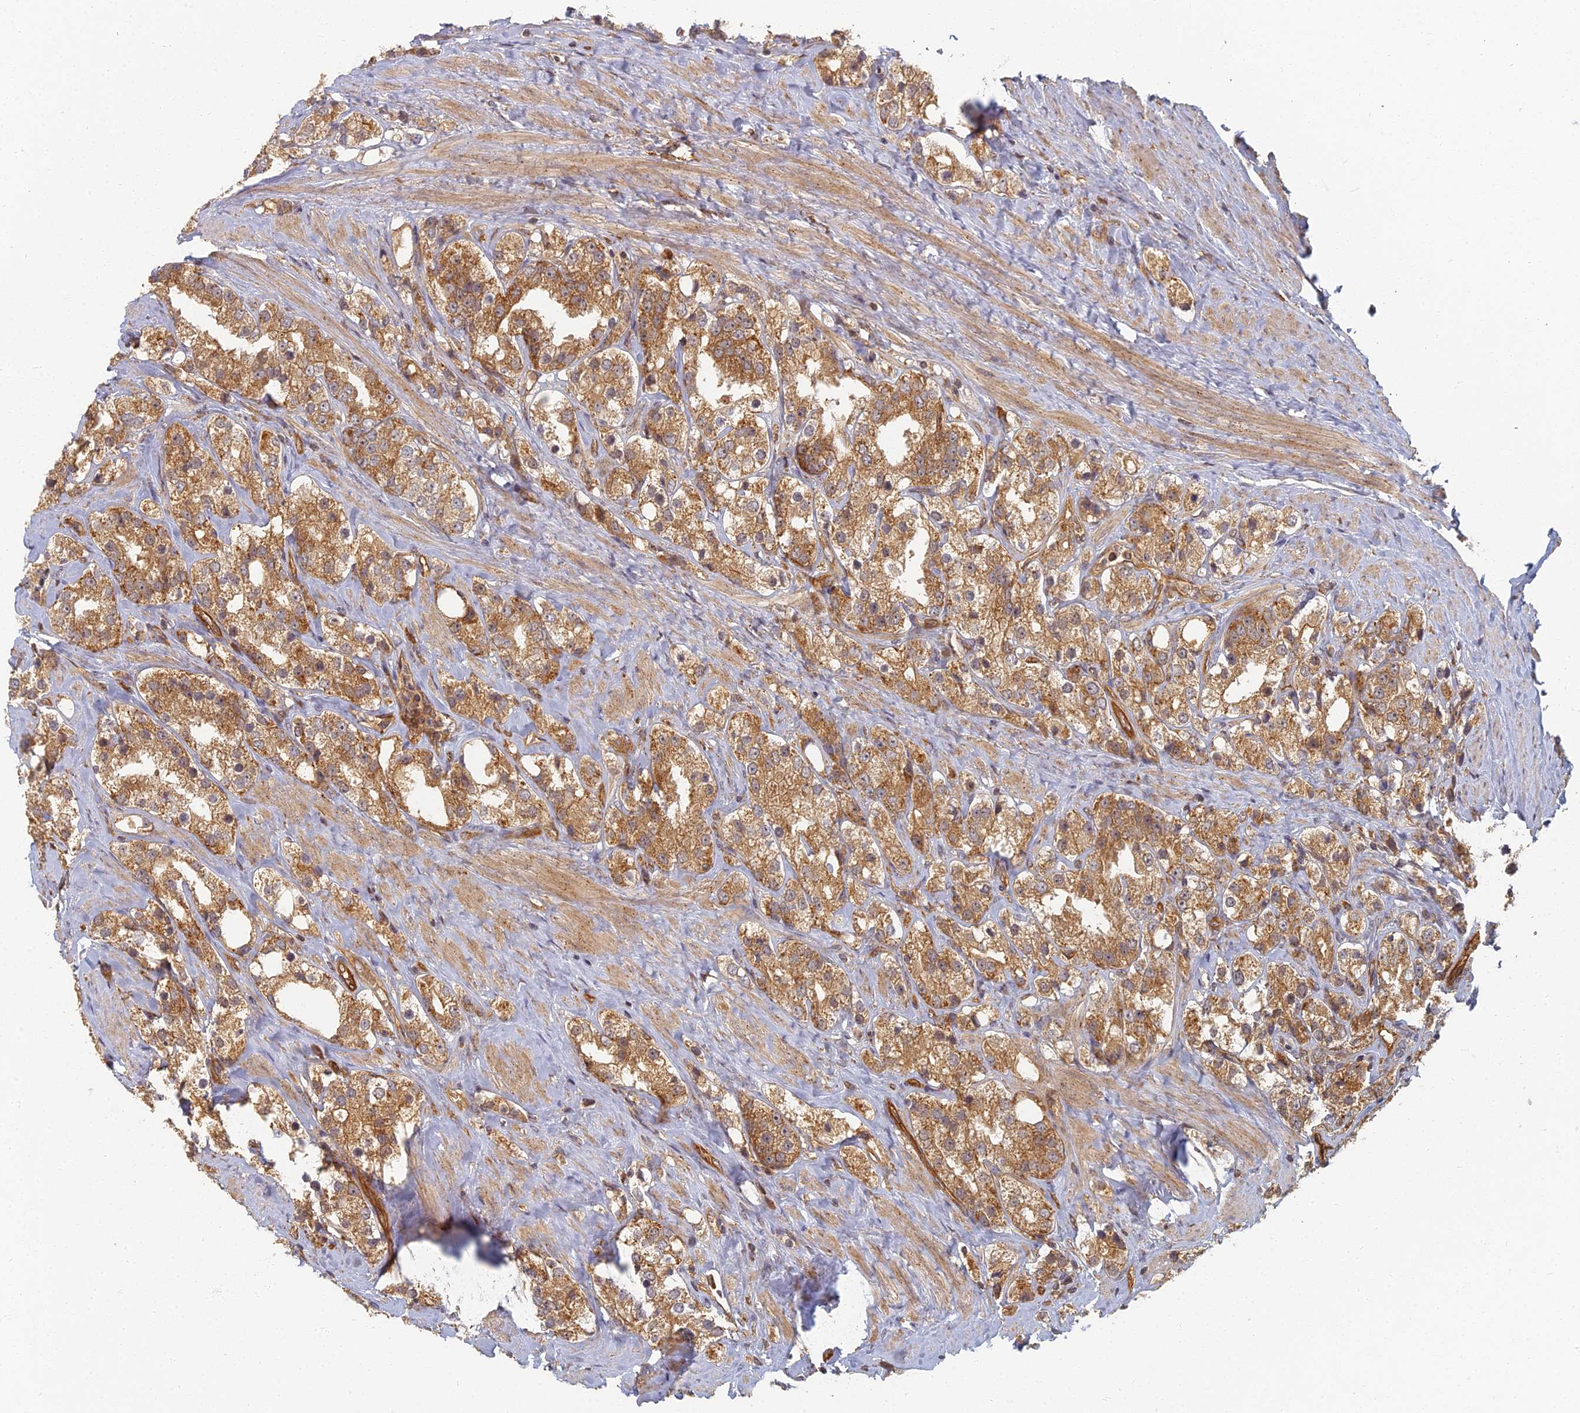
{"staining": {"intensity": "moderate", "quantity": ">75%", "location": "cytoplasmic/membranous"}, "tissue": "prostate cancer", "cell_type": "Tumor cells", "image_type": "cancer", "snomed": [{"axis": "morphology", "description": "Adenocarcinoma, NOS"}, {"axis": "topography", "description": "Prostate"}], "caption": "Immunohistochemical staining of adenocarcinoma (prostate) shows medium levels of moderate cytoplasmic/membranous protein positivity in approximately >75% of tumor cells.", "gene": "INO80D", "patient": {"sex": "male", "age": 79}}